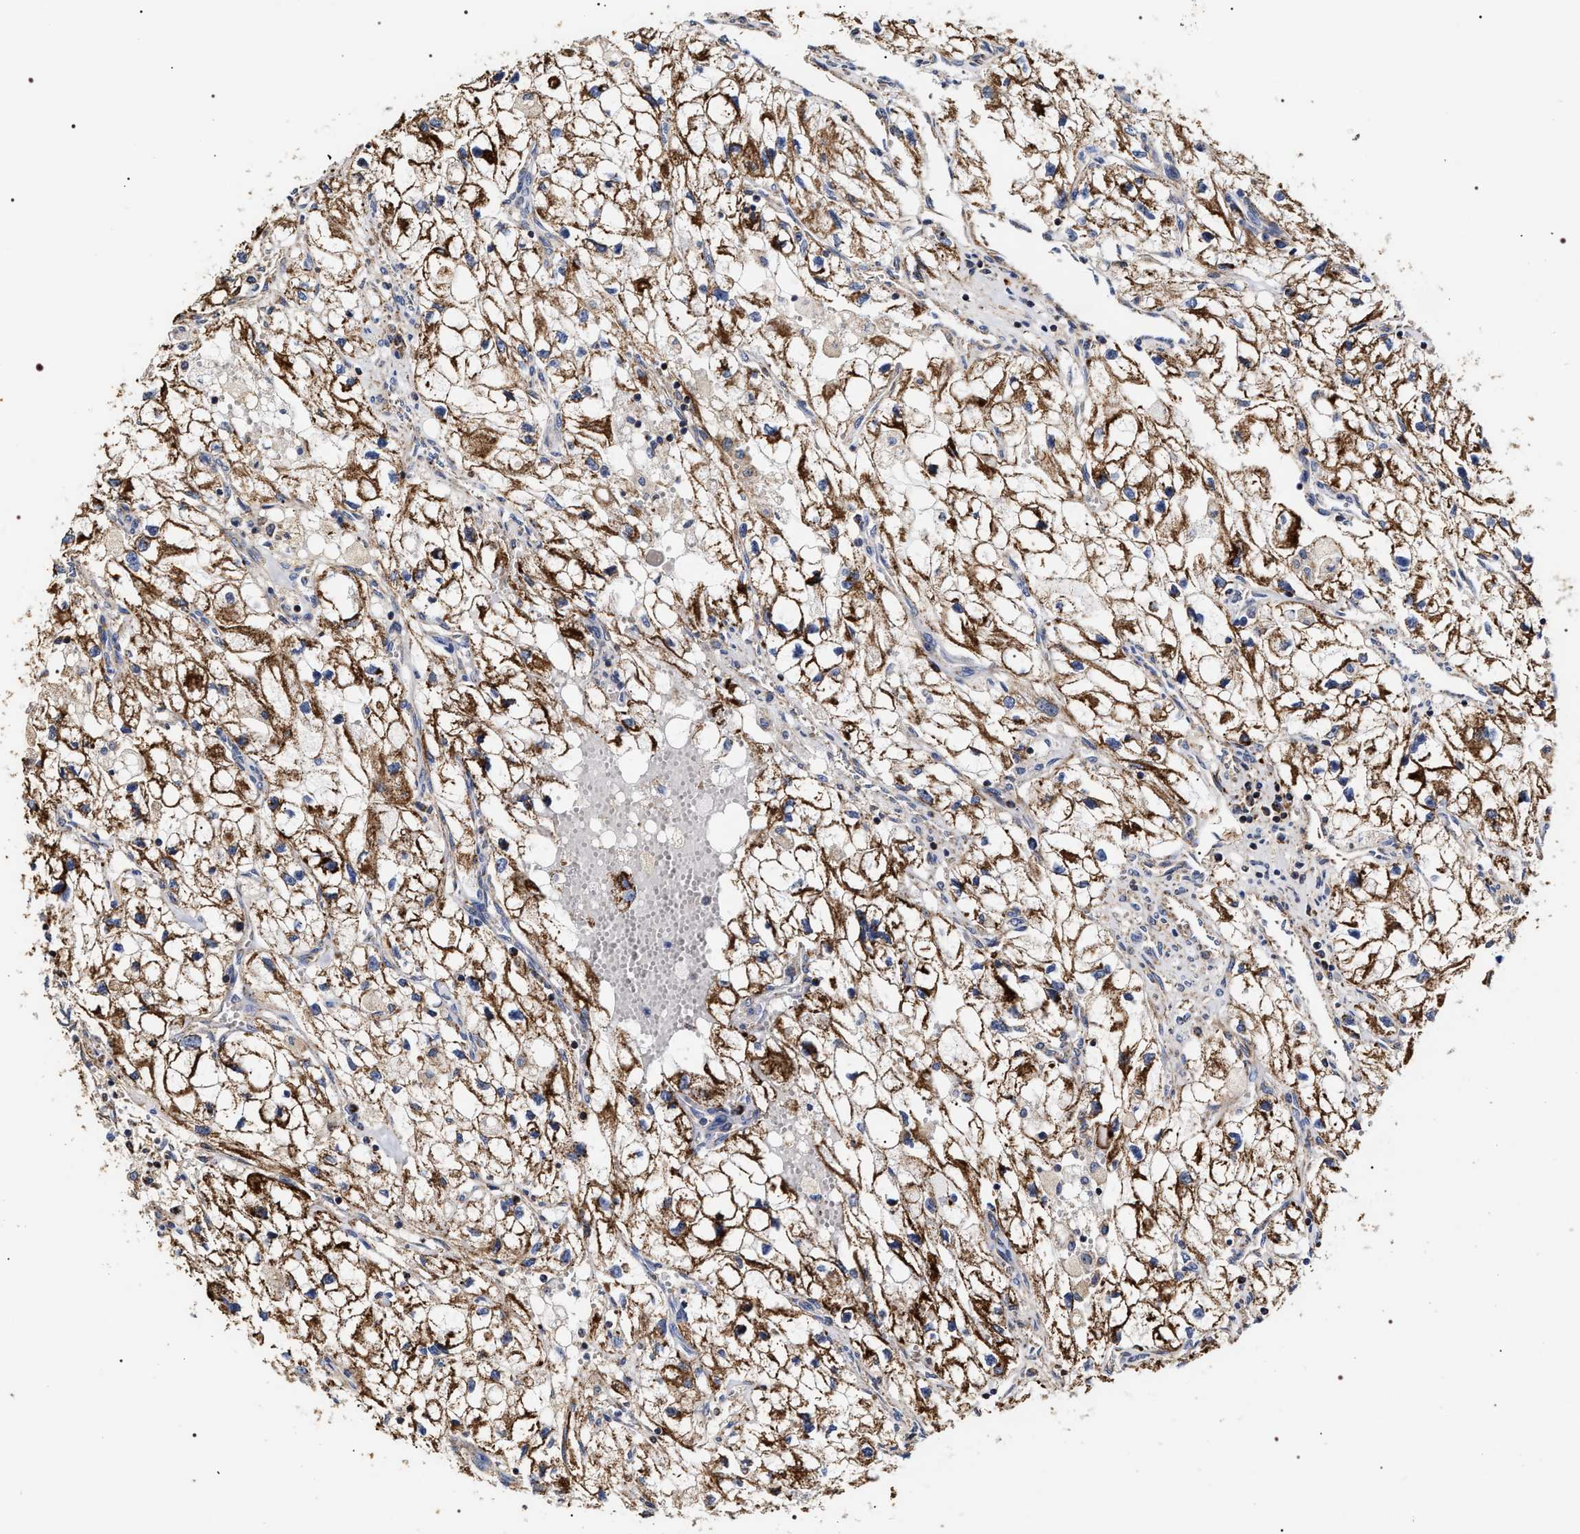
{"staining": {"intensity": "strong", "quantity": ">75%", "location": "cytoplasmic/membranous"}, "tissue": "renal cancer", "cell_type": "Tumor cells", "image_type": "cancer", "snomed": [{"axis": "morphology", "description": "Adenocarcinoma, NOS"}, {"axis": "topography", "description": "Kidney"}], "caption": "Immunohistochemical staining of human renal cancer (adenocarcinoma) displays high levels of strong cytoplasmic/membranous protein positivity in approximately >75% of tumor cells.", "gene": "COG5", "patient": {"sex": "female", "age": 70}}